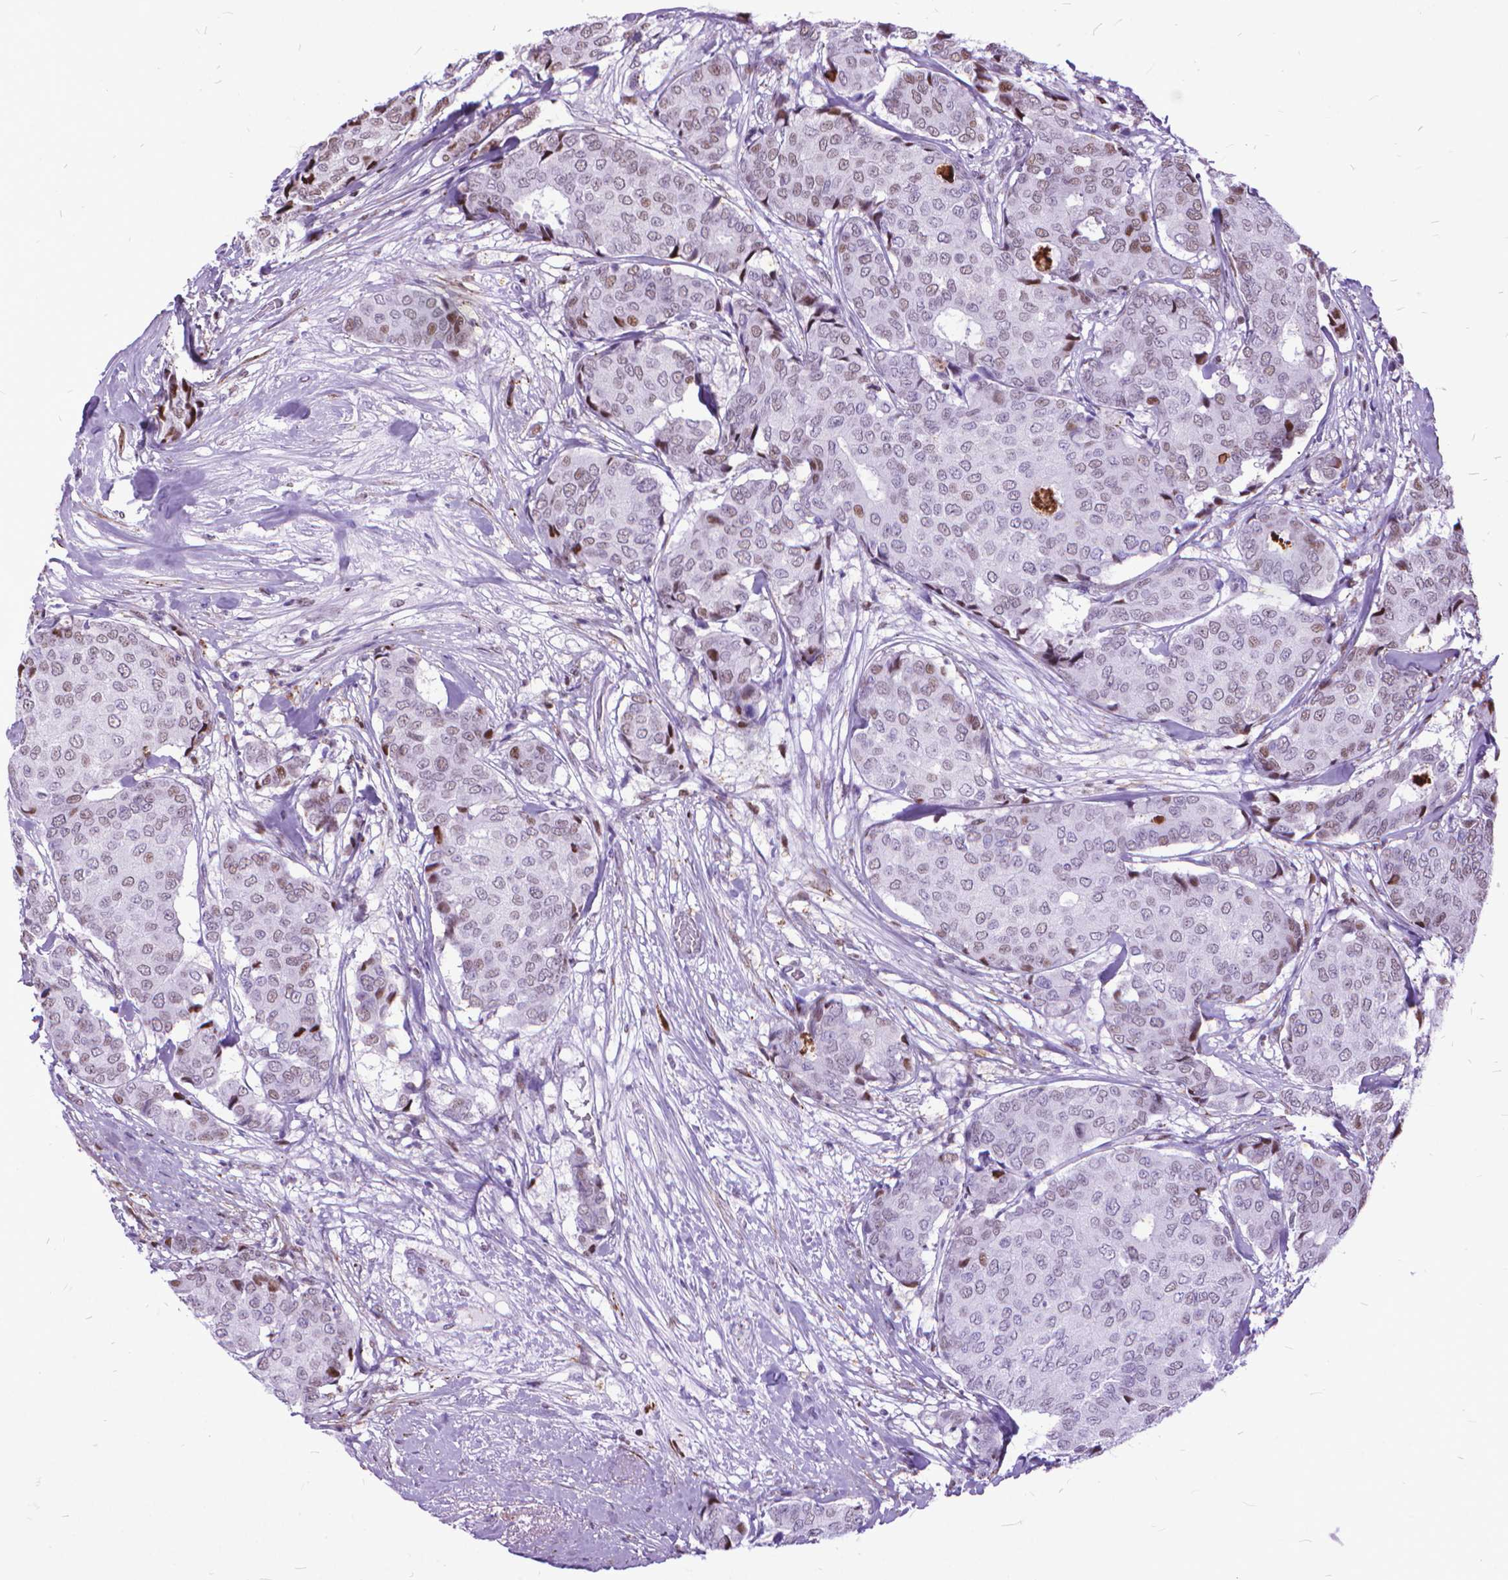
{"staining": {"intensity": "moderate", "quantity": "<25%", "location": "nuclear"}, "tissue": "breast cancer", "cell_type": "Tumor cells", "image_type": "cancer", "snomed": [{"axis": "morphology", "description": "Duct carcinoma"}, {"axis": "topography", "description": "Breast"}], "caption": "IHC of human breast cancer (infiltrating ductal carcinoma) demonstrates low levels of moderate nuclear expression in about <25% of tumor cells. The staining was performed using DAB to visualize the protein expression in brown, while the nuclei were stained in blue with hematoxylin (Magnification: 20x).", "gene": "POLE4", "patient": {"sex": "female", "age": 75}}